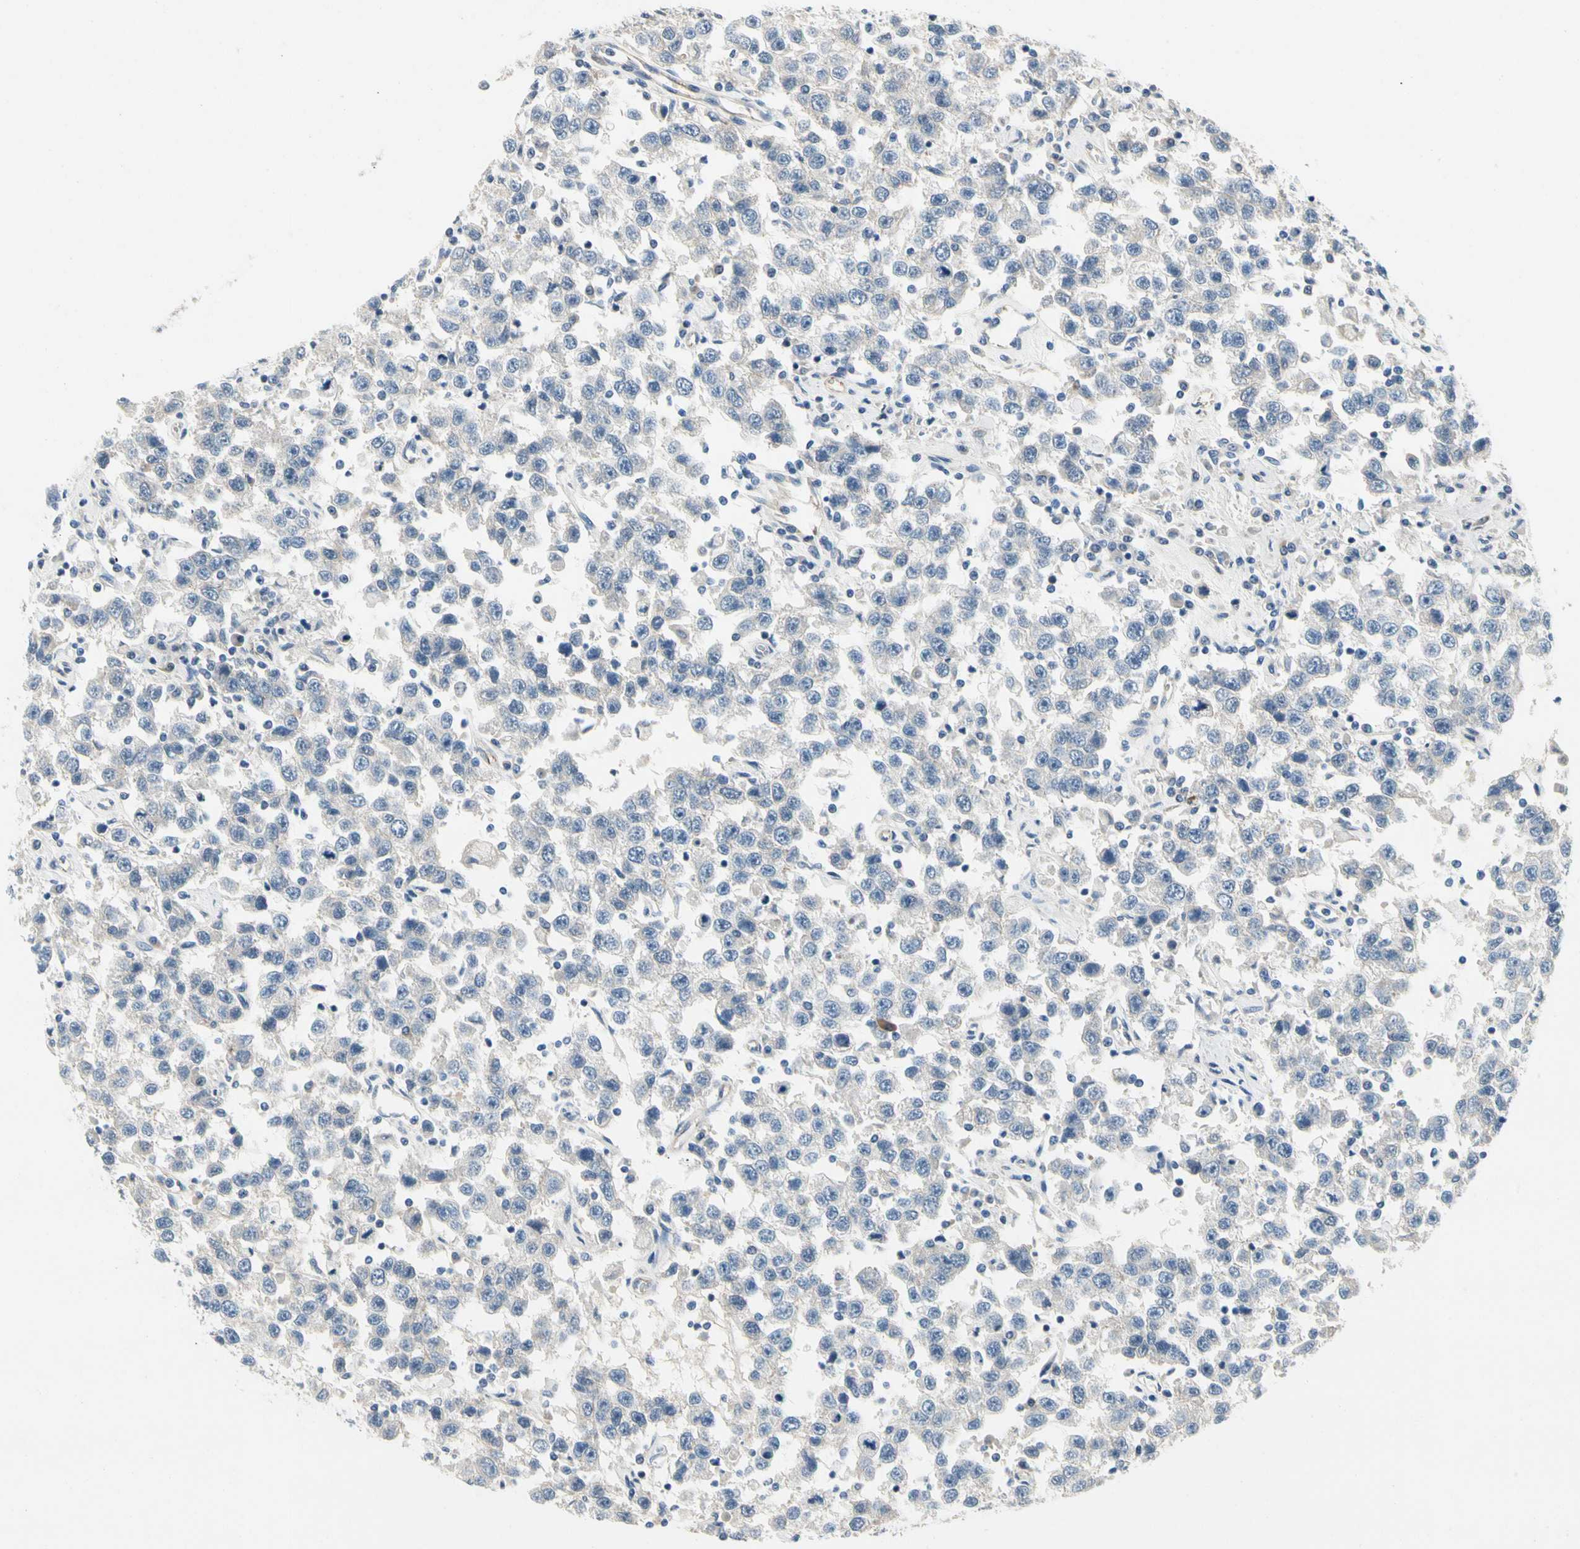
{"staining": {"intensity": "negative", "quantity": "none", "location": "none"}, "tissue": "testis cancer", "cell_type": "Tumor cells", "image_type": "cancer", "snomed": [{"axis": "morphology", "description": "Seminoma, NOS"}, {"axis": "topography", "description": "Testis"}], "caption": "Immunohistochemistry micrograph of human testis seminoma stained for a protein (brown), which exhibits no expression in tumor cells. (Stains: DAB (3,3'-diaminobenzidine) IHC with hematoxylin counter stain, Microscopy: brightfield microscopy at high magnification).", "gene": "LGR6", "patient": {"sex": "male", "age": 41}}